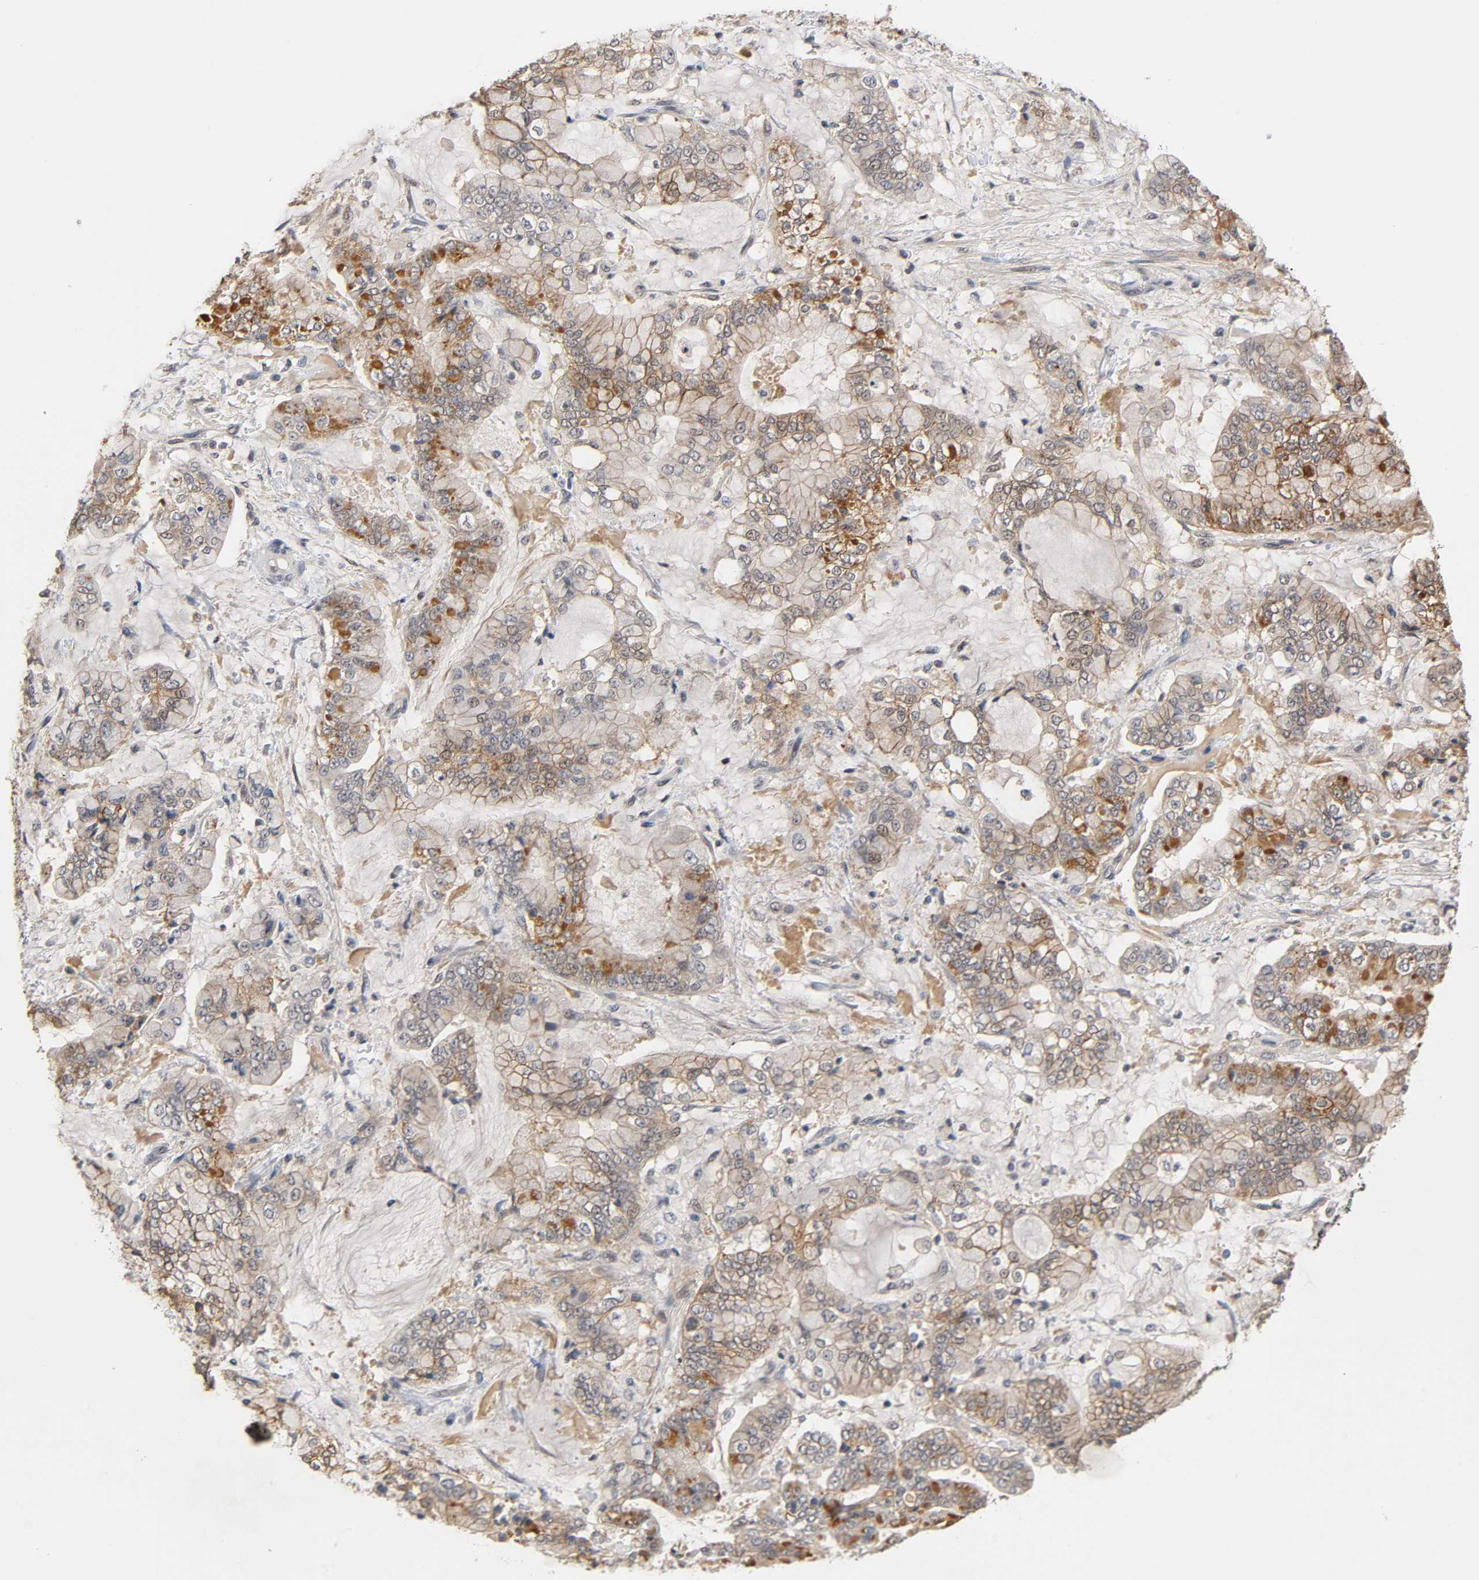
{"staining": {"intensity": "moderate", "quantity": ">75%", "location": "cytoplasmic/membranous"}, "tissue": "stomach cancer", "cell_type": "Tumor cells", "image_type": "cancer", "snomed": [{"axis": "morphology", "description": "Normal tissue, NOS"}, {"axis": "morphology", "description": "Adenocarcinoma, NOS"}, {"axis": "topography", "description": "Stomach, upper"}, {"axis": "topography", "description": "Stomach"}], "caption": "Stomach cancer (adenocarcinoma) was stained to show a protein in brown. There is medium levels of moderate cytoplasmic/membranous positivity in about >75% of tumor cells.", "gene": "HTR1E", "patient": {"sex": "male", "age": 76}}